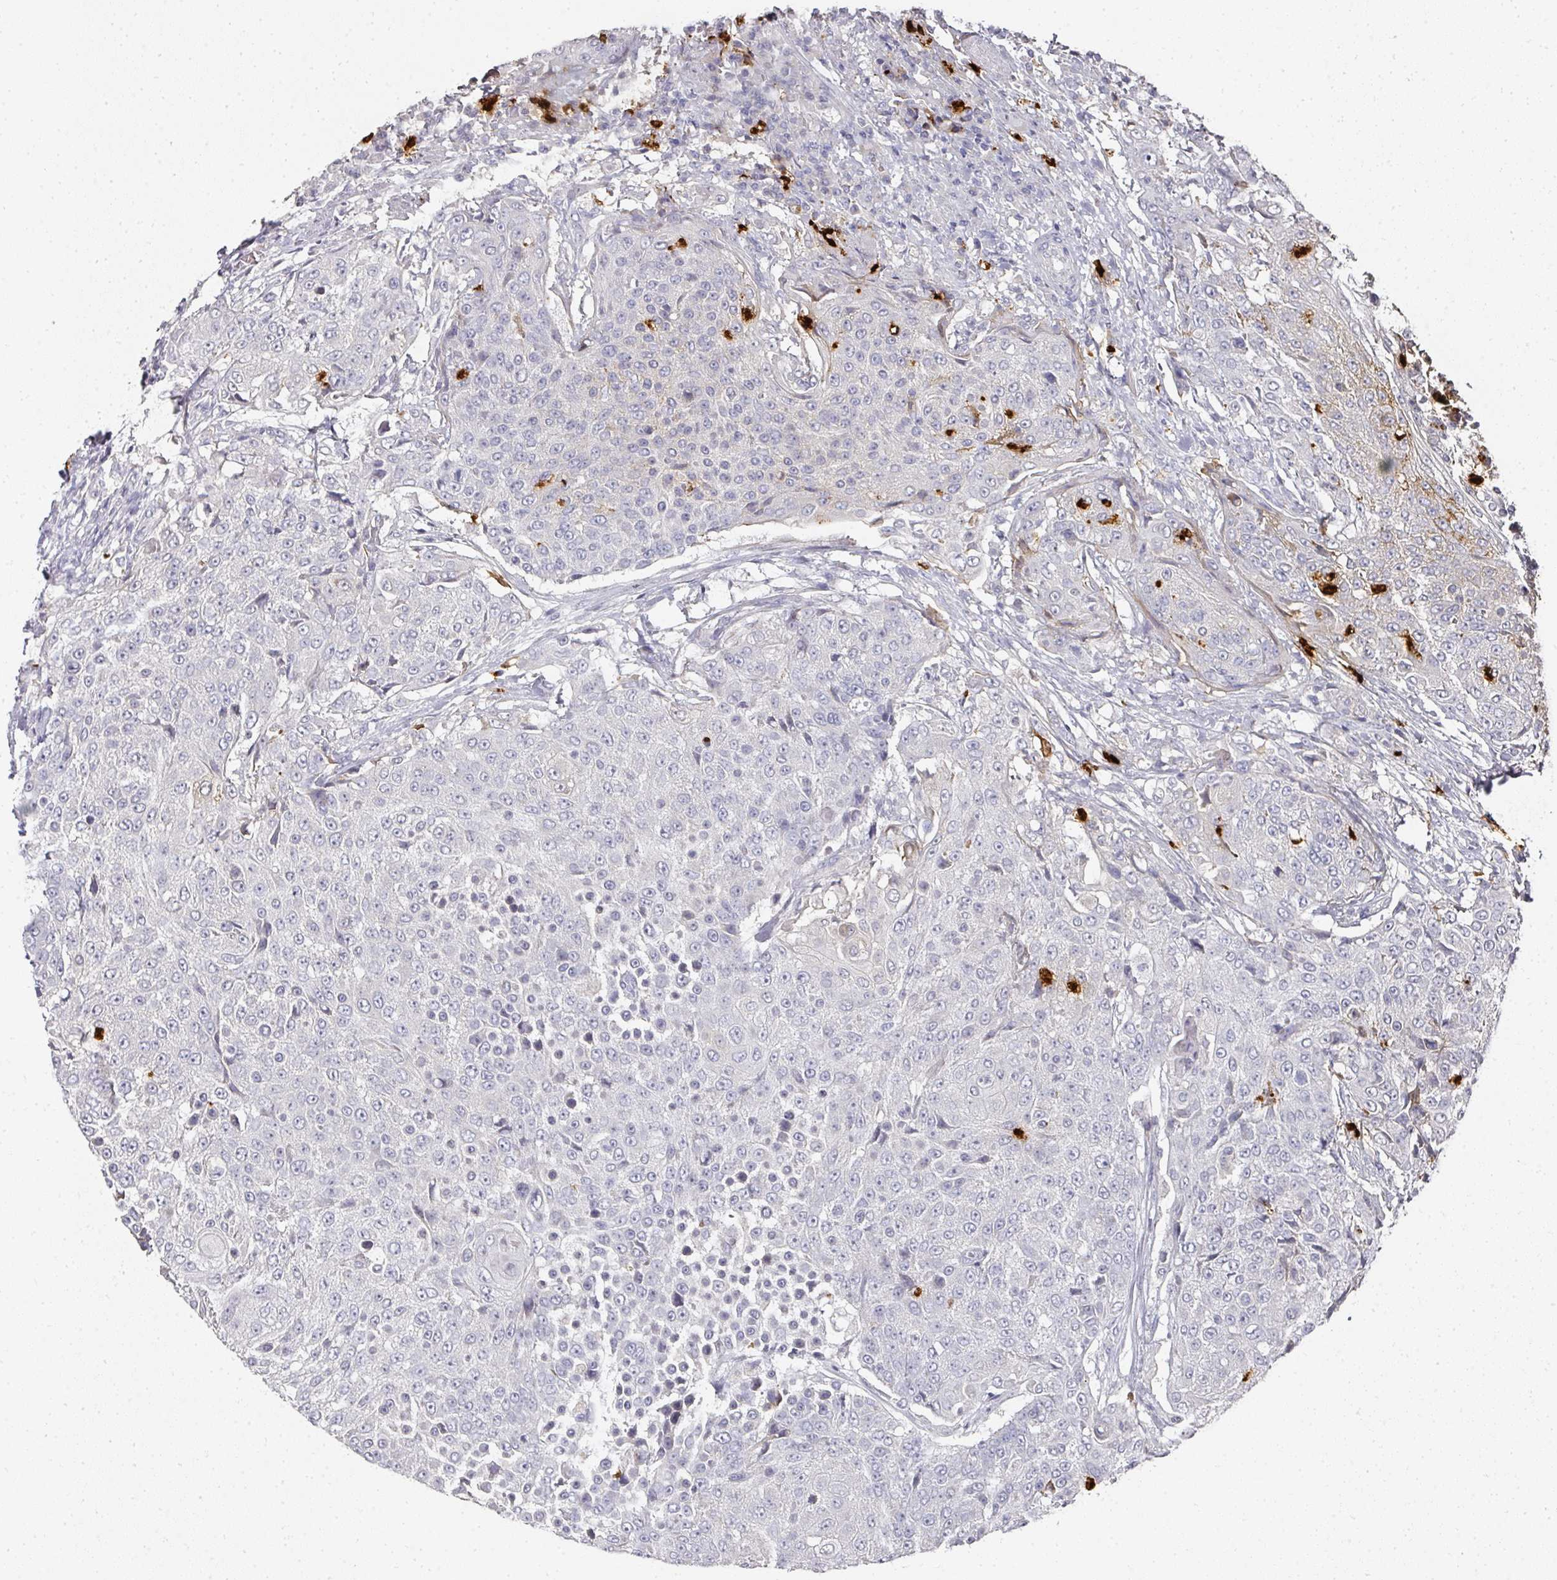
{"staining": {"intensity": "negative", "quantity": "none", "location": "none"}, "tissue": "urothelial cancer", "cell_type": "Tumor cells", "image_type": "cancer", "snomed": [{"axis": "morphology", "description": "Urothelial carcinoma, High grade"}, {"axis": "topography", "description": "Urinary bladder"}], "caption": "Tumor cells are negative for protein expression in human urothelial cancer.", "gene": "CAMP", "patient": {"sex": "female", "age": 63}}